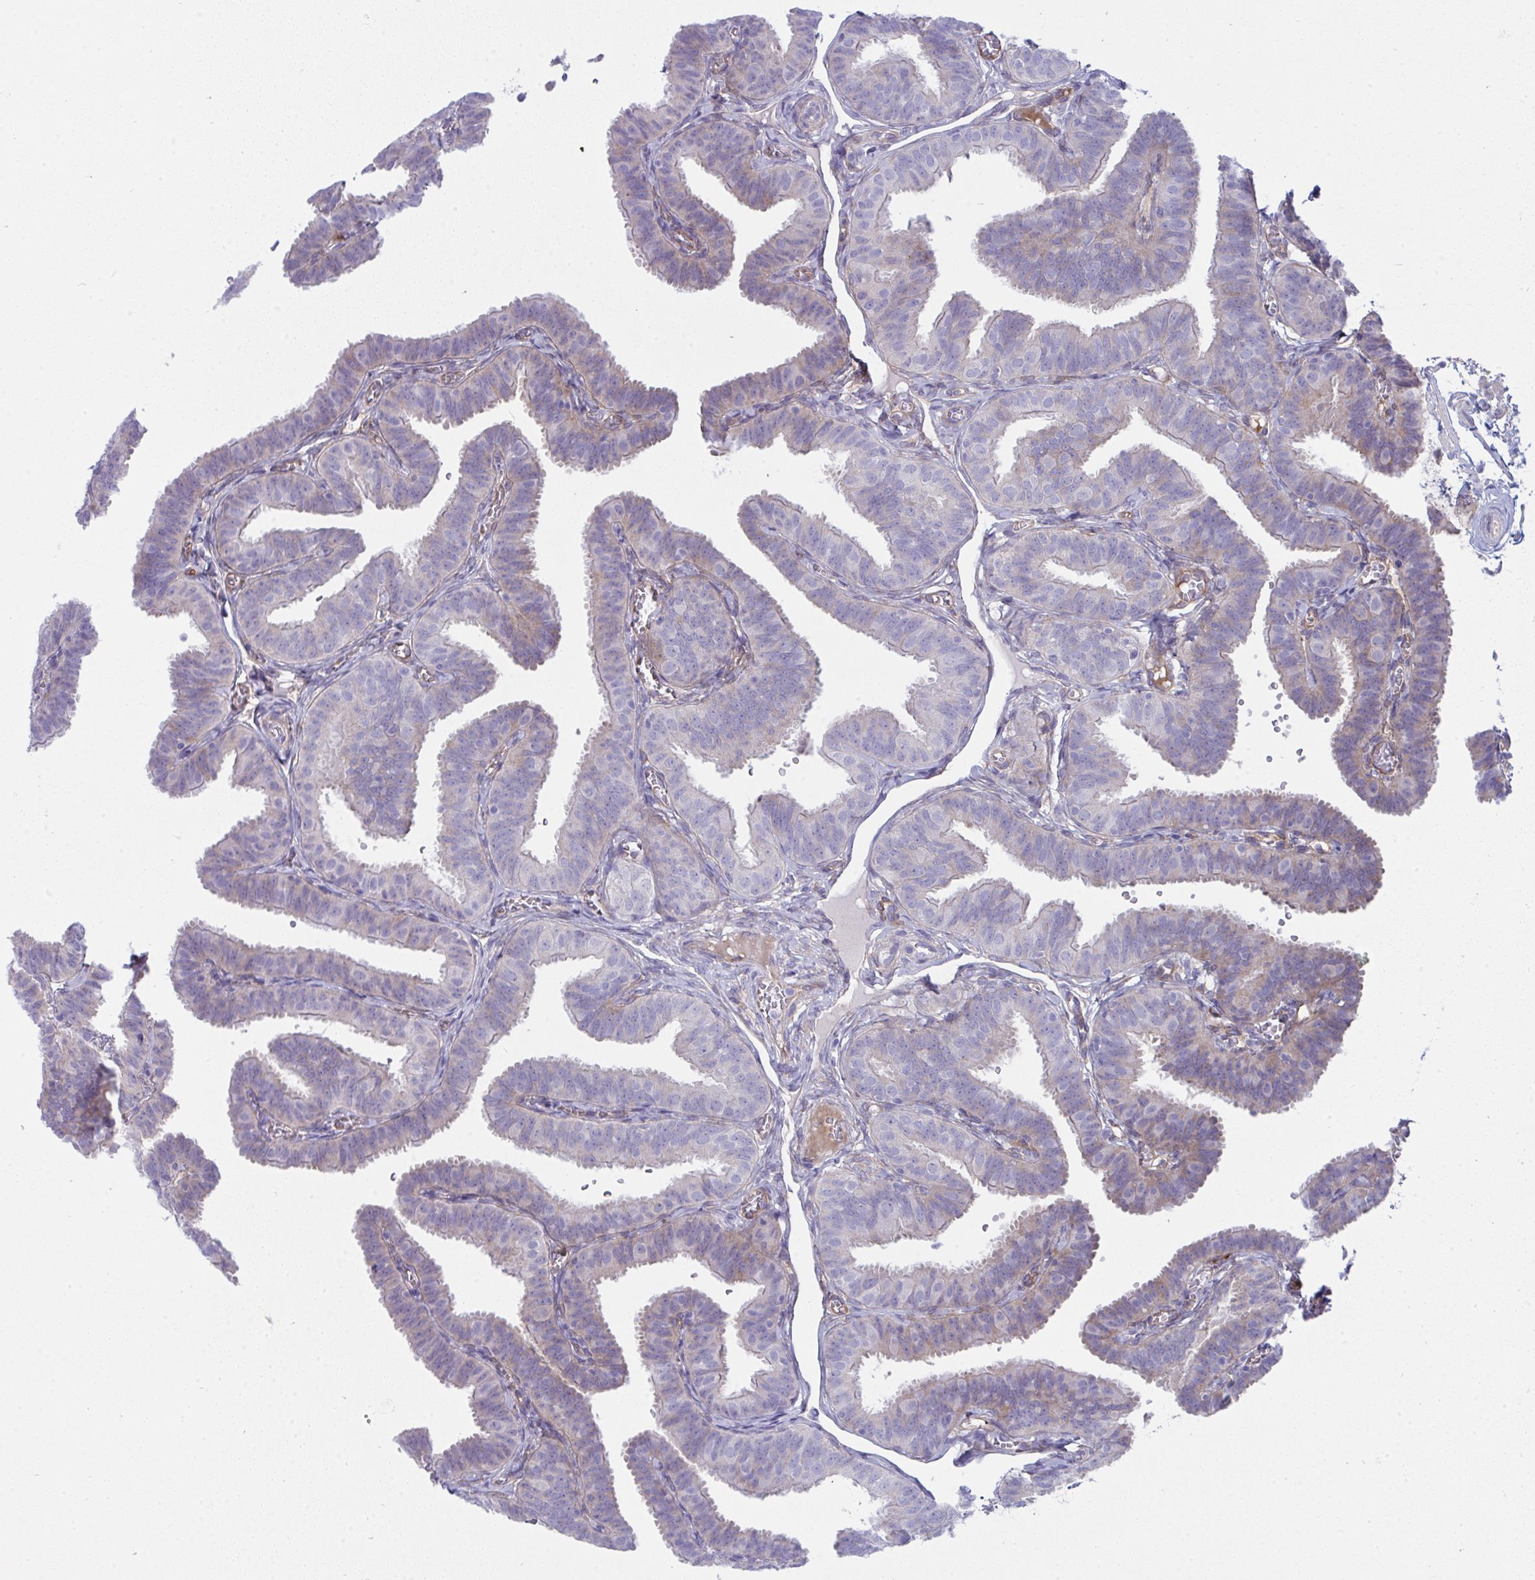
{"staining": {"intensity": "weak", "quantity": "25%-75%", "location": "cytoplasmic/membranous"}, "tissue": "fallopian tube", "cell_type": "Glandular cells", "image_type": "normal", "snomed": [{"axis": "morphology", "description": "Normal tissue, NOS"}, {"axis": "topography", "description": "Fallopian tube"}], "caption": "IHC staining of unremarkable fallopian tube, which demonstrates low levels of weak cytoplasmic/membranous expression in about 25%-75% of glandular cells indicating weak cytoplasmic/membranous protein expression. The staining was performed using DAB (3,3'-diaminobenzidine) (brown) for protein detection and nuclei were counterstained in hematoxylin (blue).", "gene": "GAB1", "patient": {"sex": "female", "age": 25}}